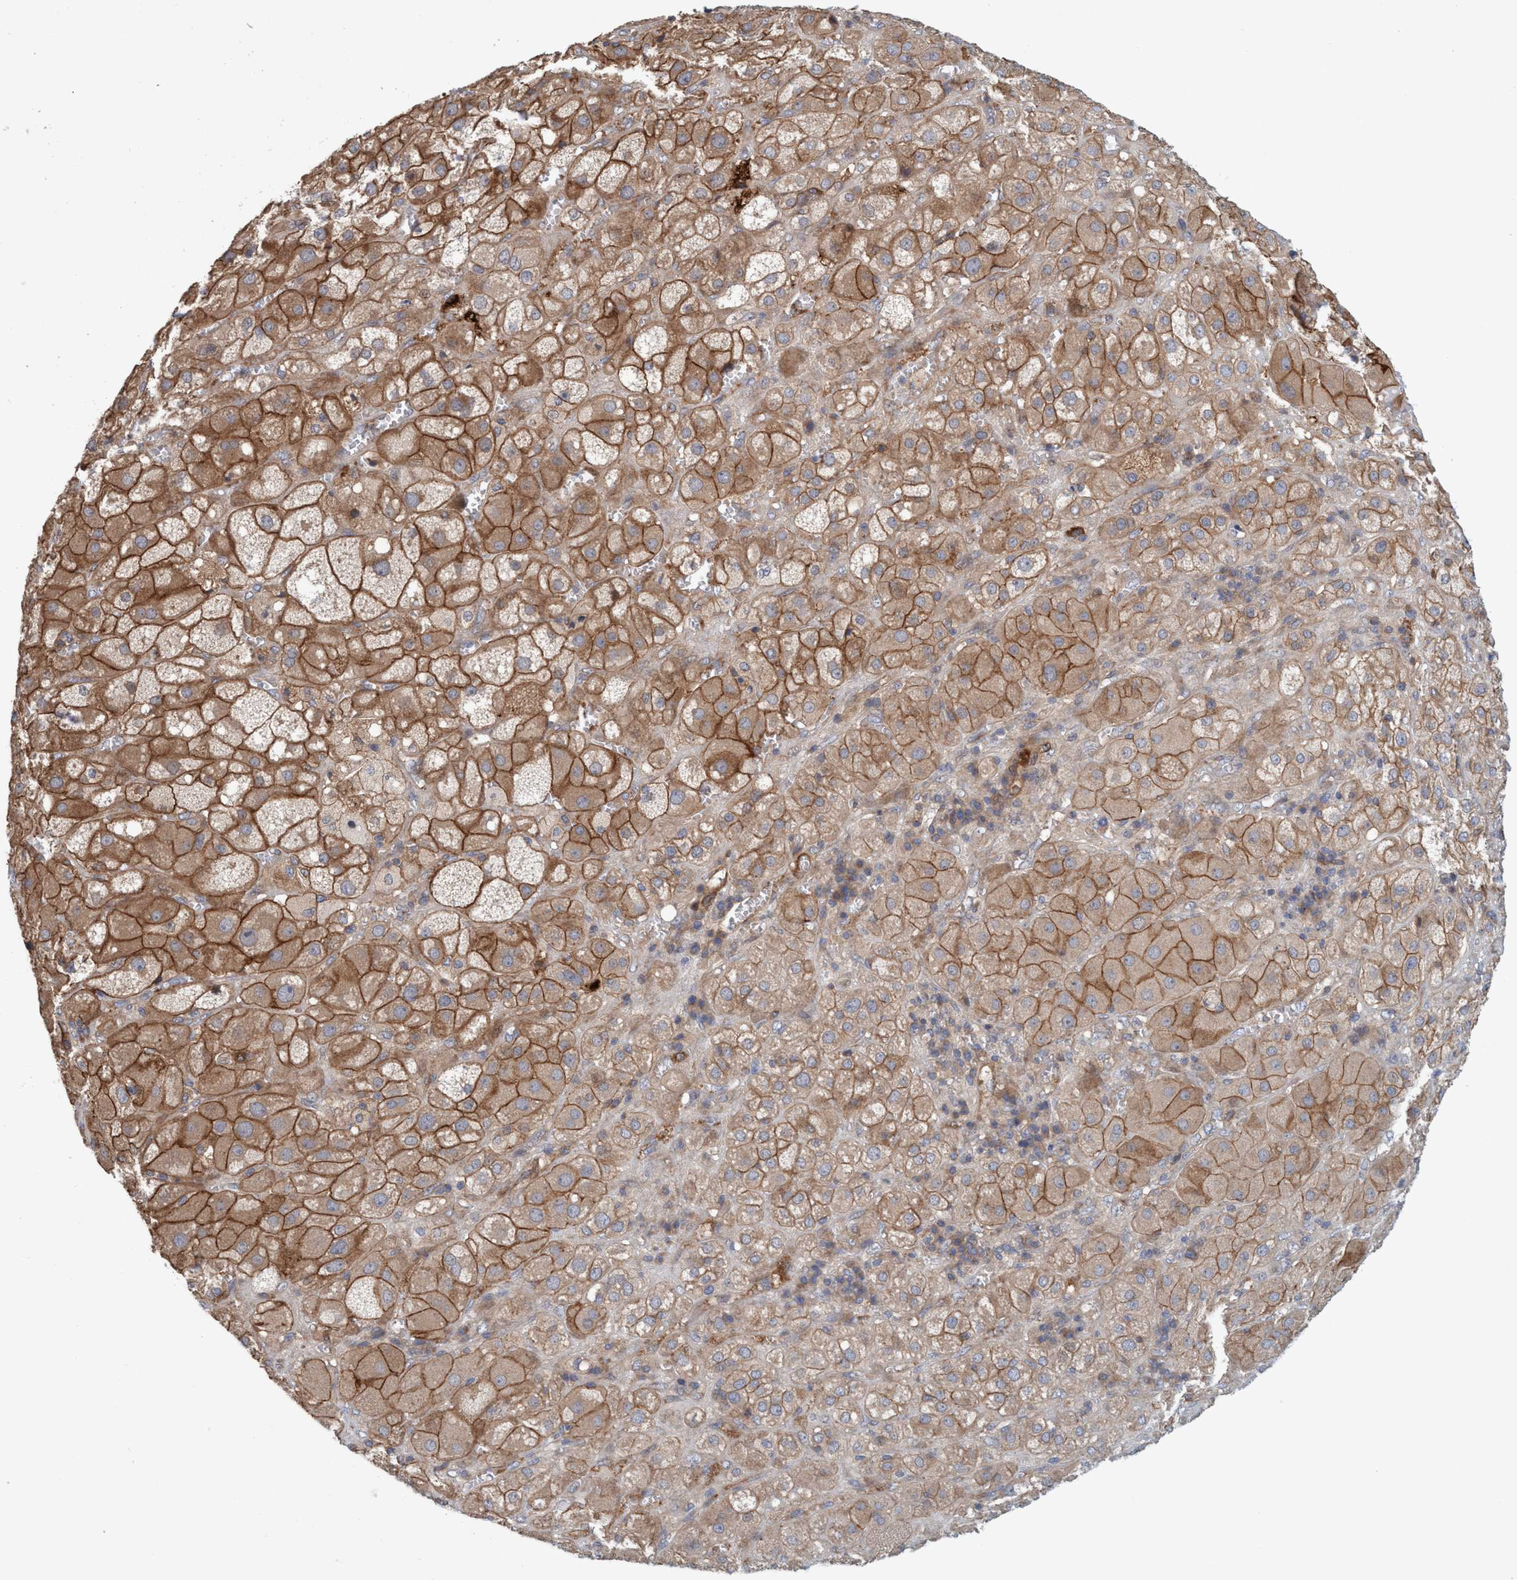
{"staining": {"intensity": "strong", "quantity": ">75%", "location": "cytoplasmic/membranous"}, "tissue": "adrenal gland", "cell_type": "Glandular cells", "image_type": "normal", "snomed": [{"axis": "morphology", "description": "Normal tissue, NOS"}, {"axis": "topography", "description": "Adrenal gland"}], "caption": "Glandular cells exhibit strong cytoplasmic/membranous expression in approximately >75% of cells in normal adrenal gland. (DAB IHC, brown staining for protein, blue staining for nuclei).", "gene": "SPECC1", "patient": {"sex": "female", "age": 47}}